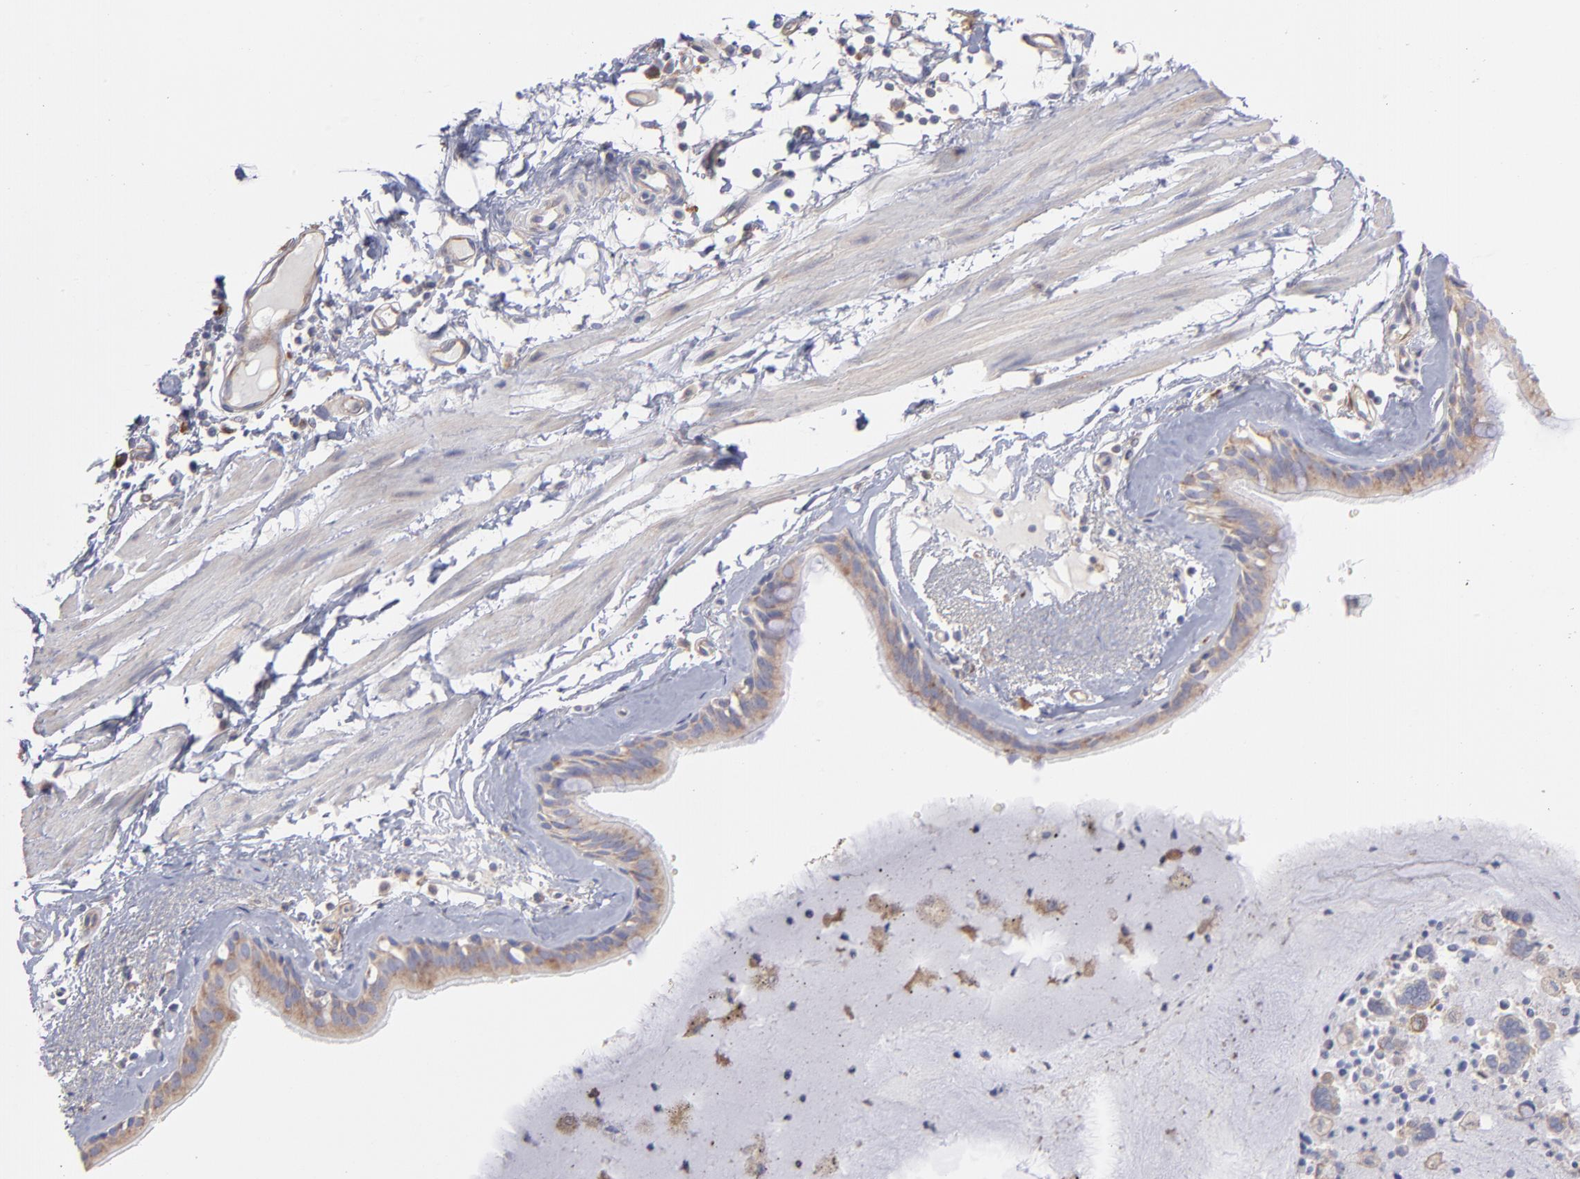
{"staining": {"intensity": "negative", "quantity": "none", "location": "none"}, "tissue": "bronchus", "cell_type": "Respiratory epithelial cells", "image_type": "normal", "snomed": [{"axis": "morphology", "description": "Normal tissue, NOS"}, {"axis": "topography", "description": "Bronchus"}, {"axis": "topography", "description": "Lung"}], "caption": "DAB immunohistochemical staining of benign bronchus shows no significant expression in respiratory epithelial cells. Nuclei are stained in blue.", "gene": "RPLP0", "patient": {"sex": "female", "age": 56}}